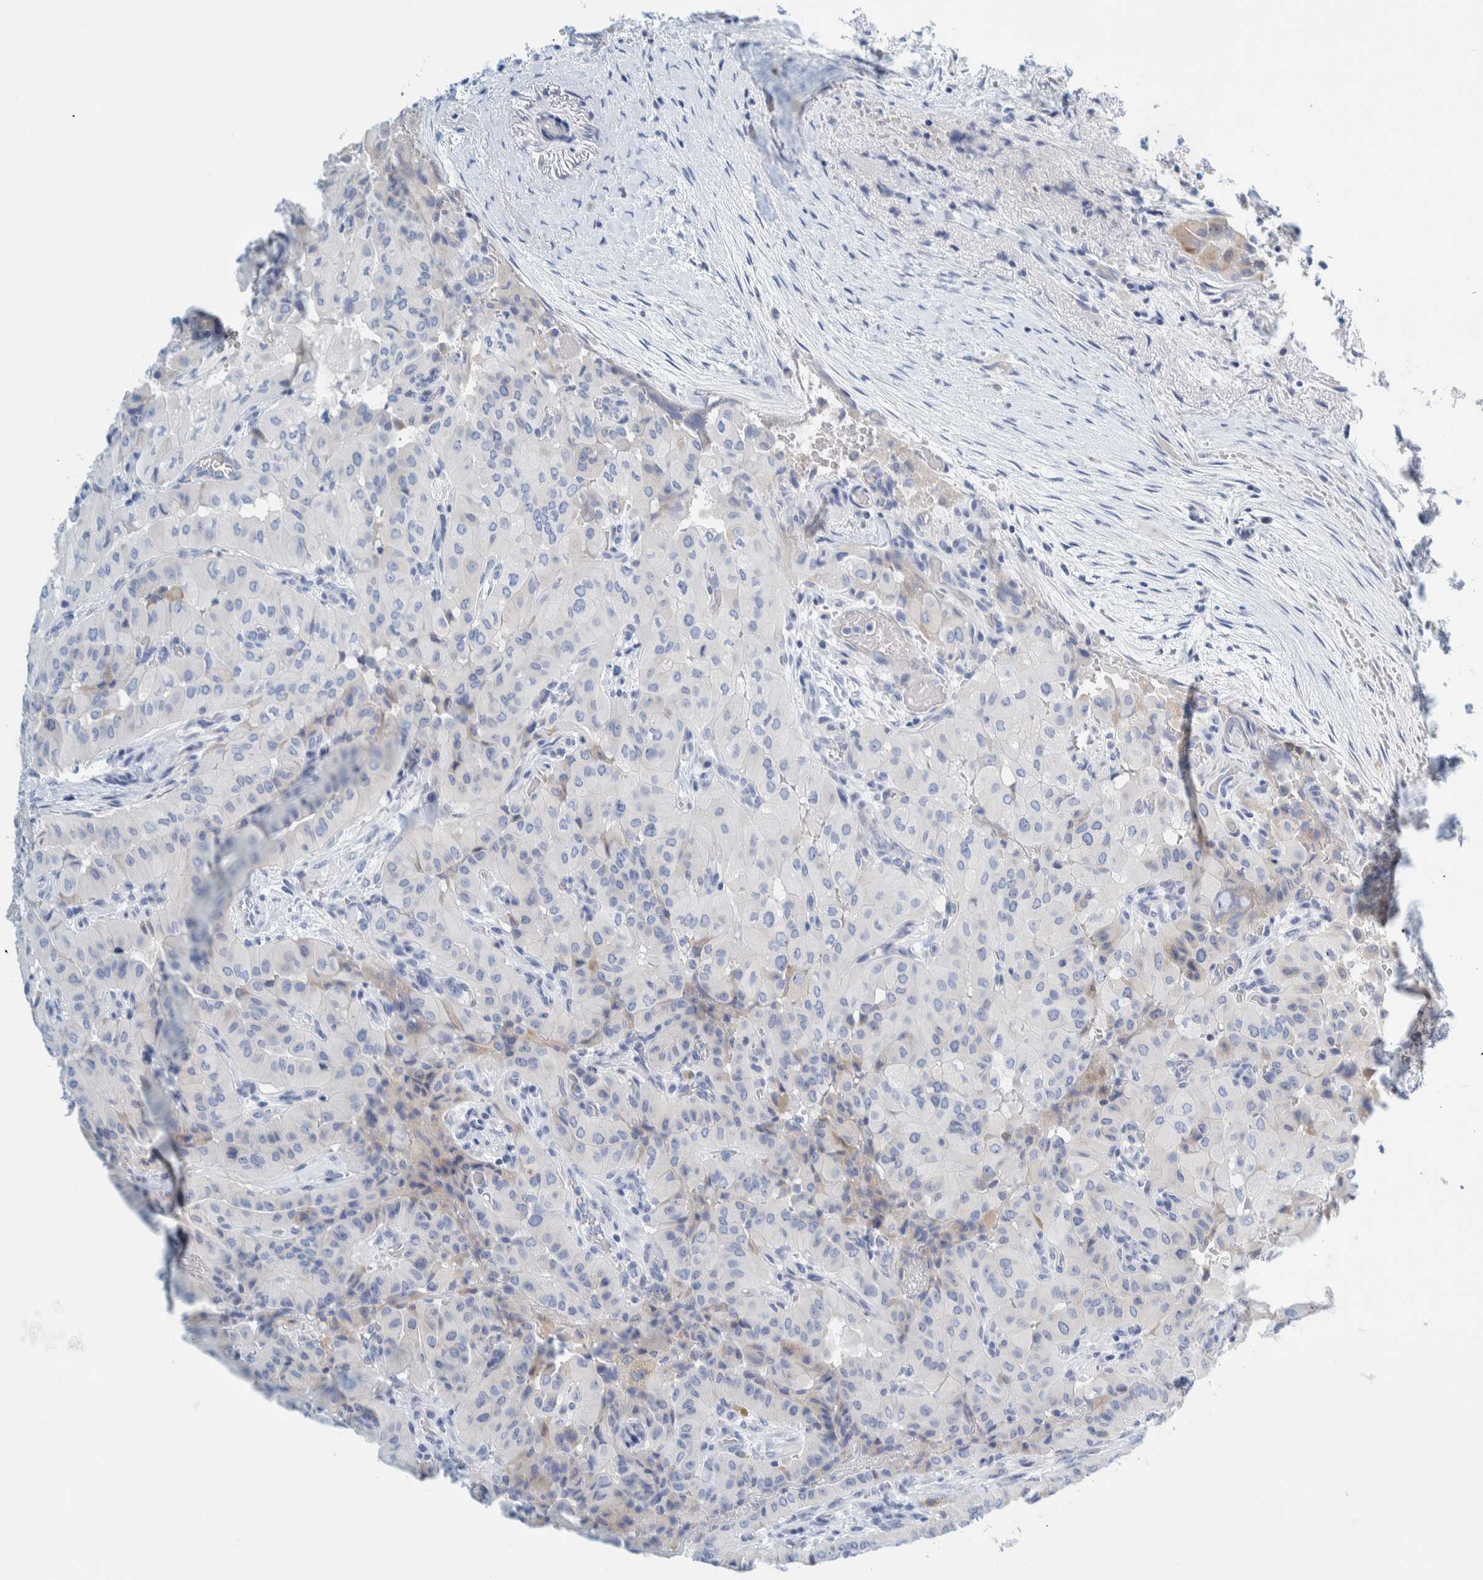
{"staining": {"intensity": "negative", "quantity": "none", "location": "none"}, "tissue": "thyroid cancer", "cell_type": "Tumor cells", "image_type": "cancer", "snomed": [{"axis": "morphology", "description": "Papillary adenocarcinoma, NOS"}, {"axis": "topography", "description": "Thyroid gland"}], "caption": "Human thyroid cancer stained for a protein using IHC displays no staining in tumor cells.", "gene": "MOG", "patient": {"sex": "female", "age": 59}}